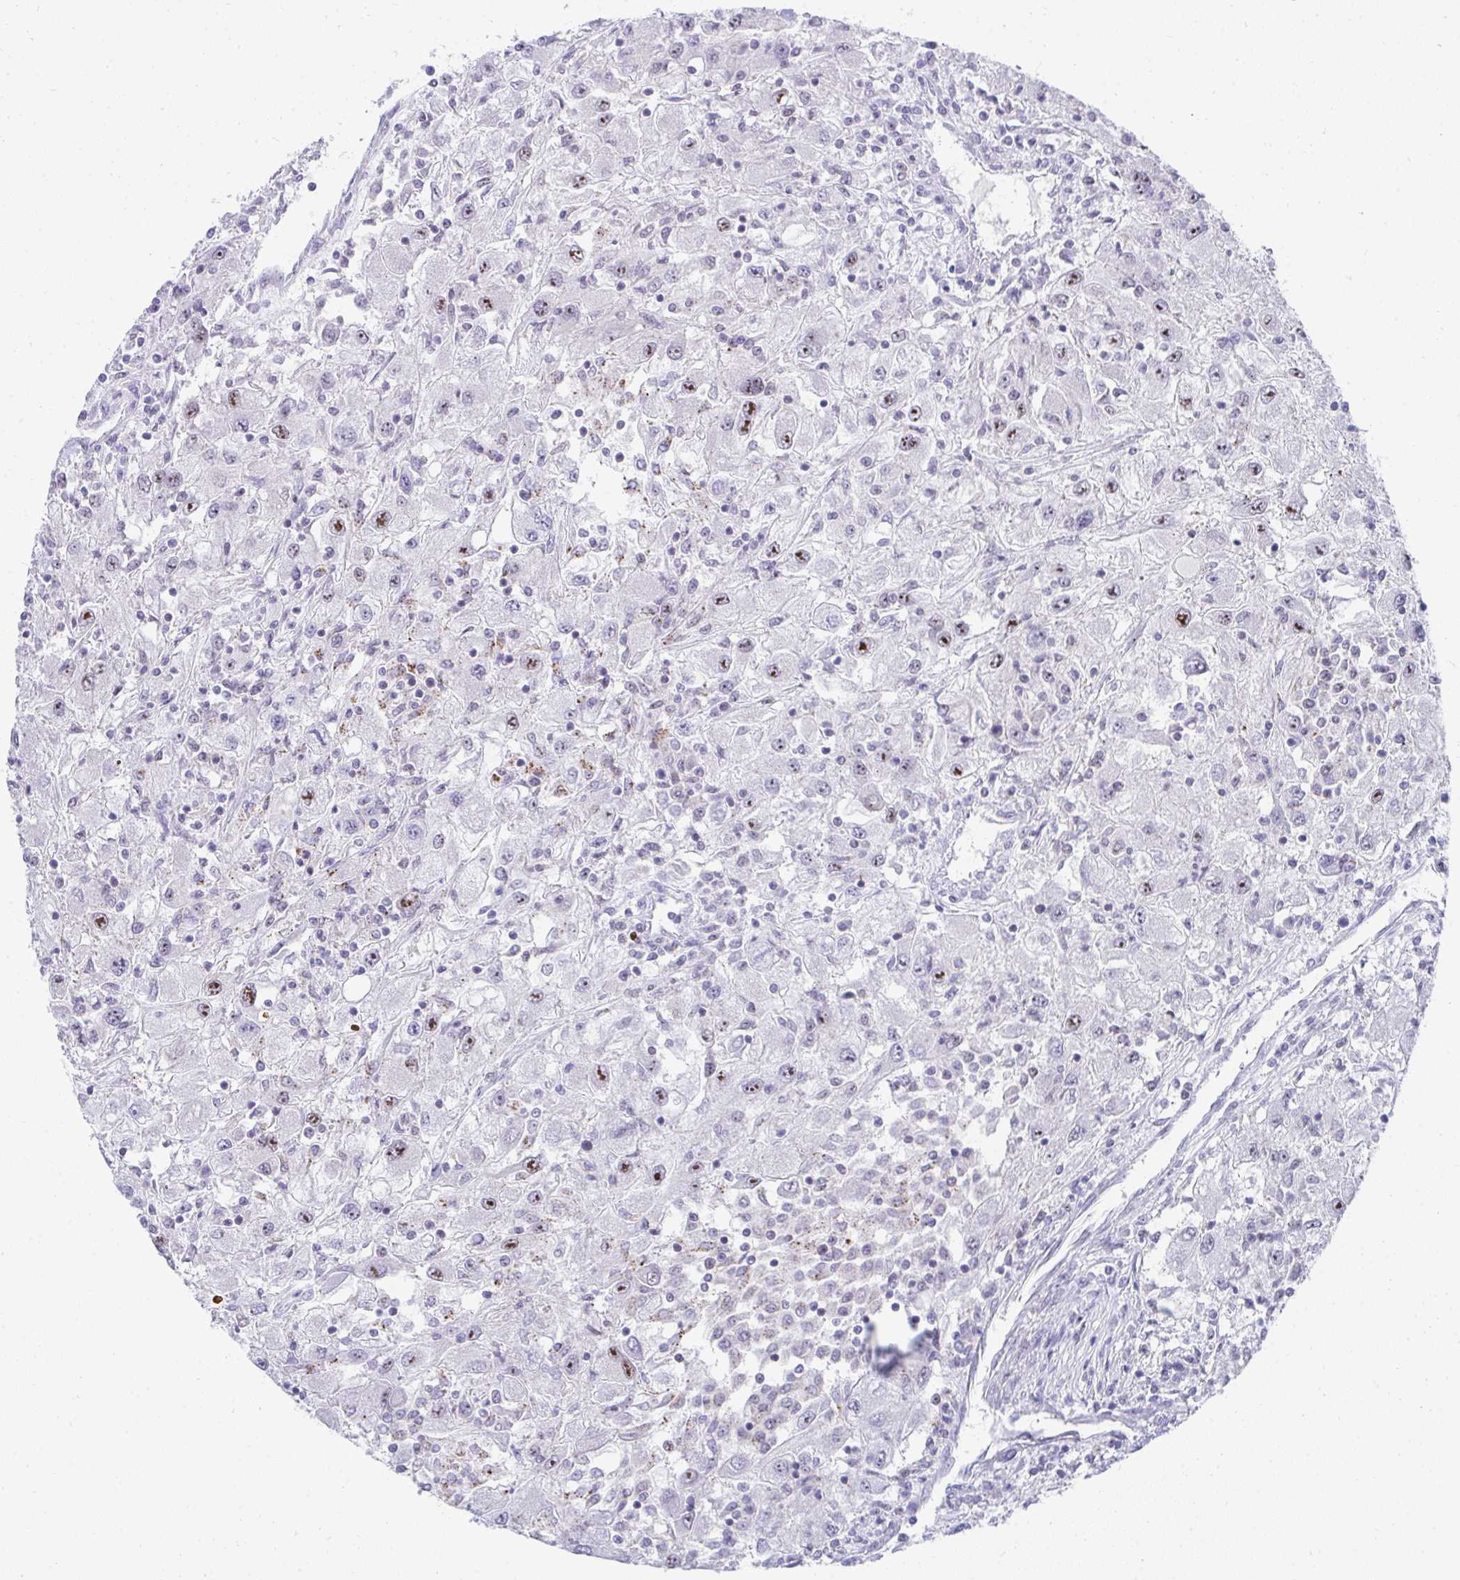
{"staining": {"intensity": "moderate", "quantity": "25%-75%", "location": "nuclear"}, "tissue": "renal cancer", "cell_type": "Tumor cells", "image_type": "cancer", "snomed": [{"axis": "morphology", "description": "Adenocarcinoma, NOS"}, {"axis": "topography", "description": "Kidney"}], "caption": "Protein expression analysis of human adenocarcinoma (renal) reveals moderate nuclear positivity in approximately 25%-75% of tumor cells. Immunohistochemistry (ihc) stains the protein of interest in brown and the nuclei are stained blue.", "gene": "HIRA", "patient": {"sex": "female", "age": 67}}